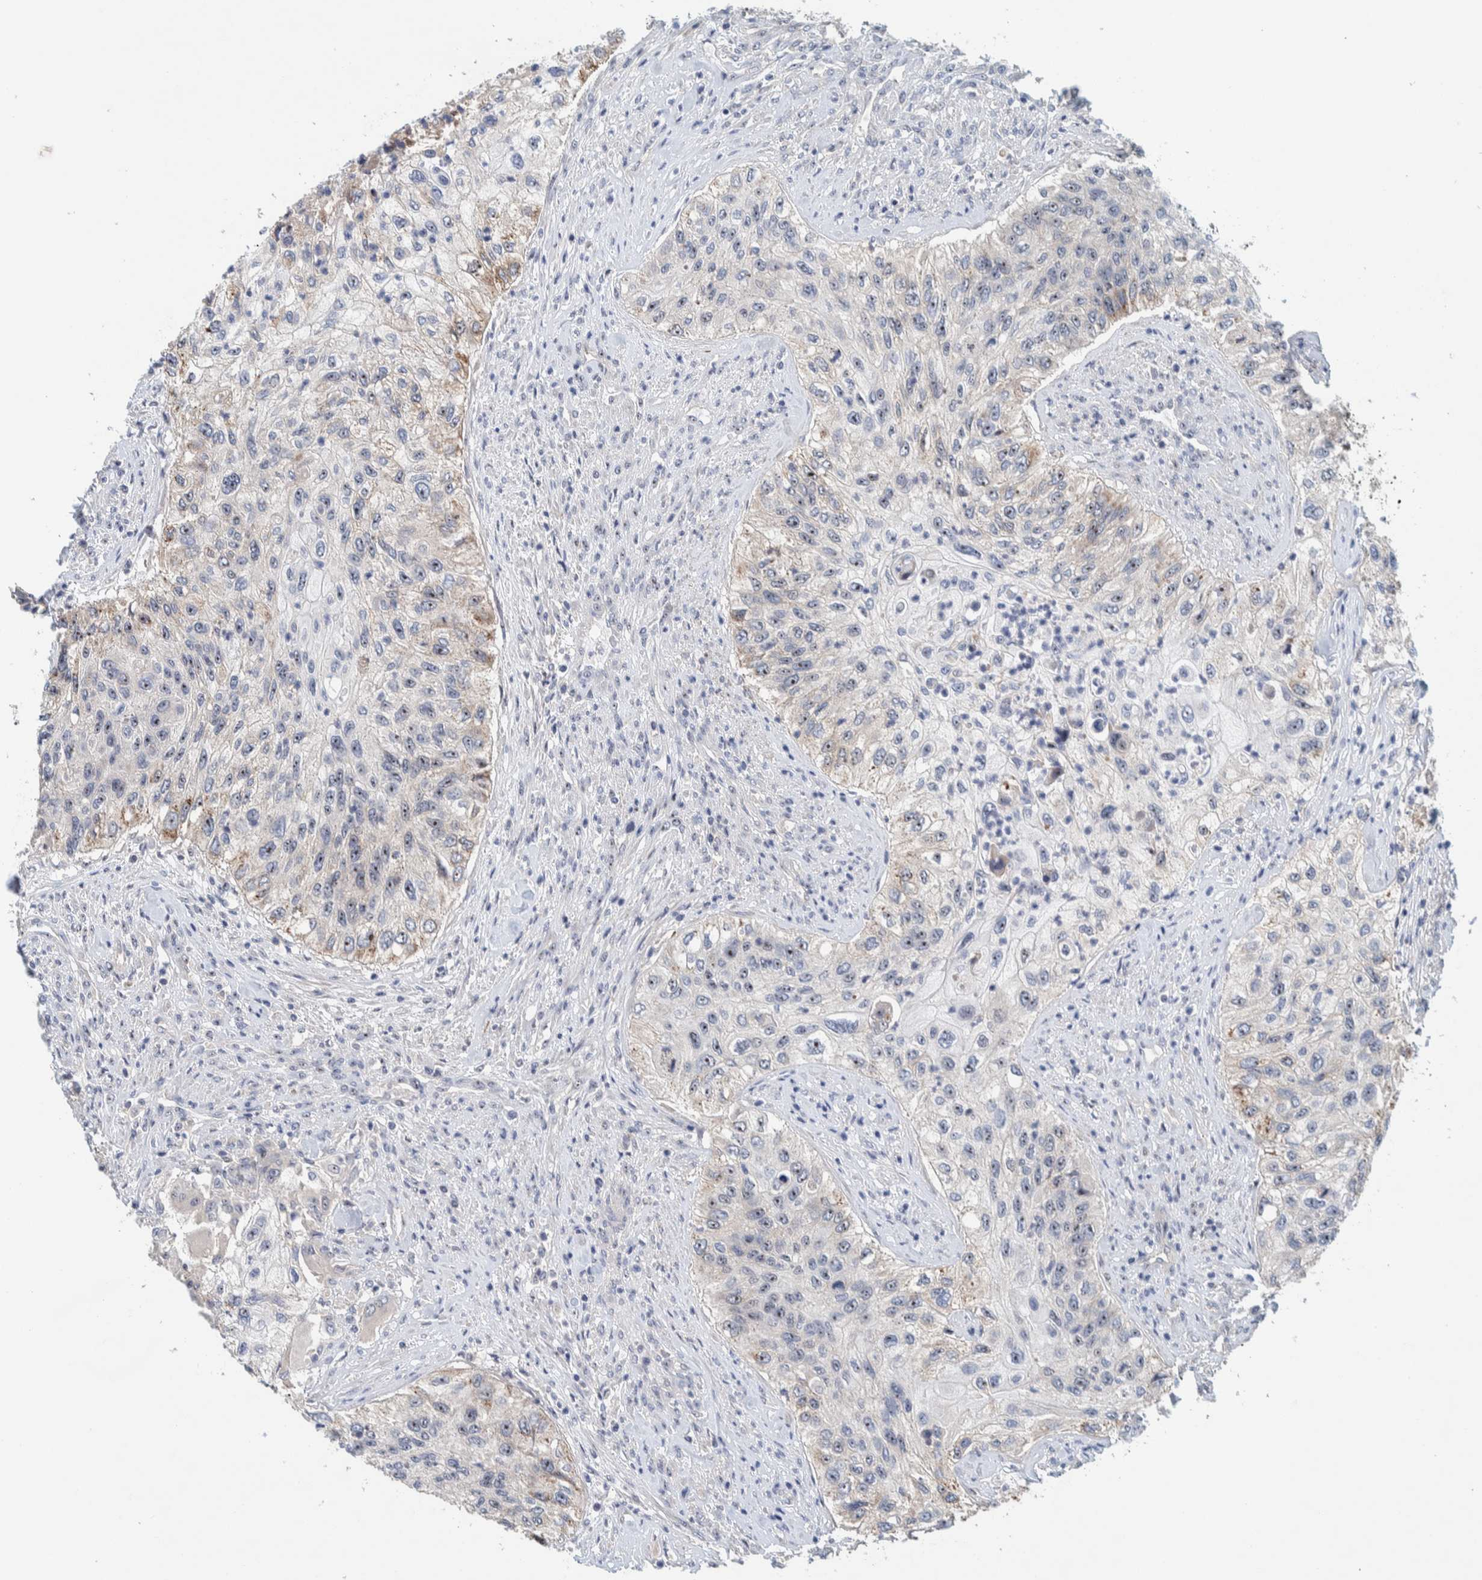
{"staining": {"intensity": "moderate", "quantity": ">75%", "location": "cytoplasmic/membranous,nuclear"}, "tissue": "urothelial cancer", "cell_type": "Tumor cells", "image_type": "cancer", "snomed": [{"axis": "morphology", "description": "Urothelial carcinoma, High grade"}, {"axis": "topography", "description": "Urinary bladder"}], "caption": "Urothelial cancer tissue shows moderate cytoplasmic/membranous and nuclear staining in about >75% of tumor cells", "gene": "NOL11", "patient": {"sex": "female", "age": 60}}